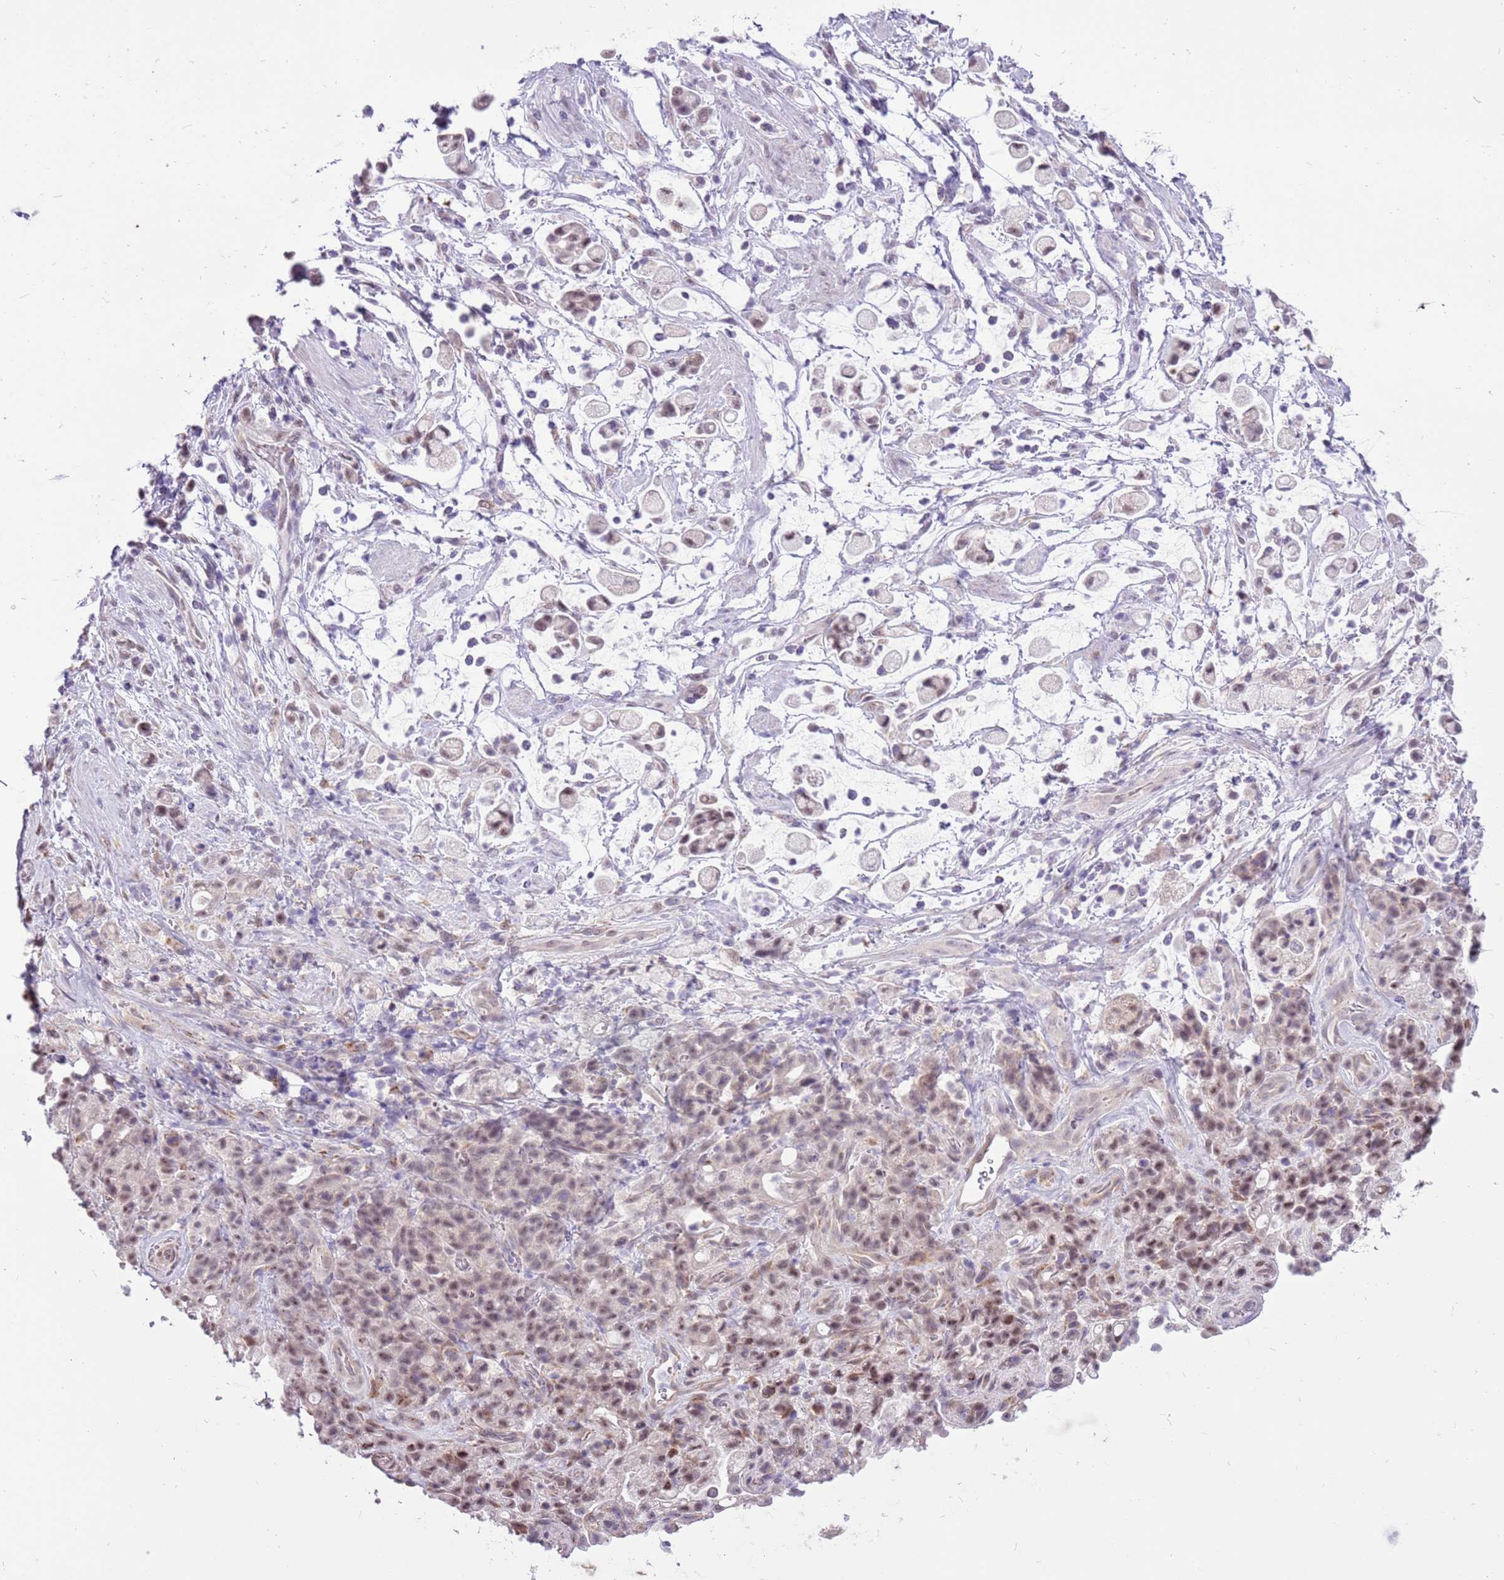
{"staining": {"intensity": "moderate", "quantity": "25%-75%", "location": "nuclear"}, "tissue": "stomach cancer", "cell_type": "Tumor cells", "image_type": "cancer", "snomed": [{"axis": "morphology", "description": "Adenocarcinoma, NOS"}, {"axis": "topography", "description": "Stomach"}], "caption": "Immunohistochemistry (IHC) (DAB (3,3'-diaminobenzidine)) staining of adenocarcinoma (stomach) demonstrates moderate nuclear protein staining in approximately 25%-75% of tumor cells.", "gene": "FAM120C", "patient": {"sex": "female", "age": 60}}